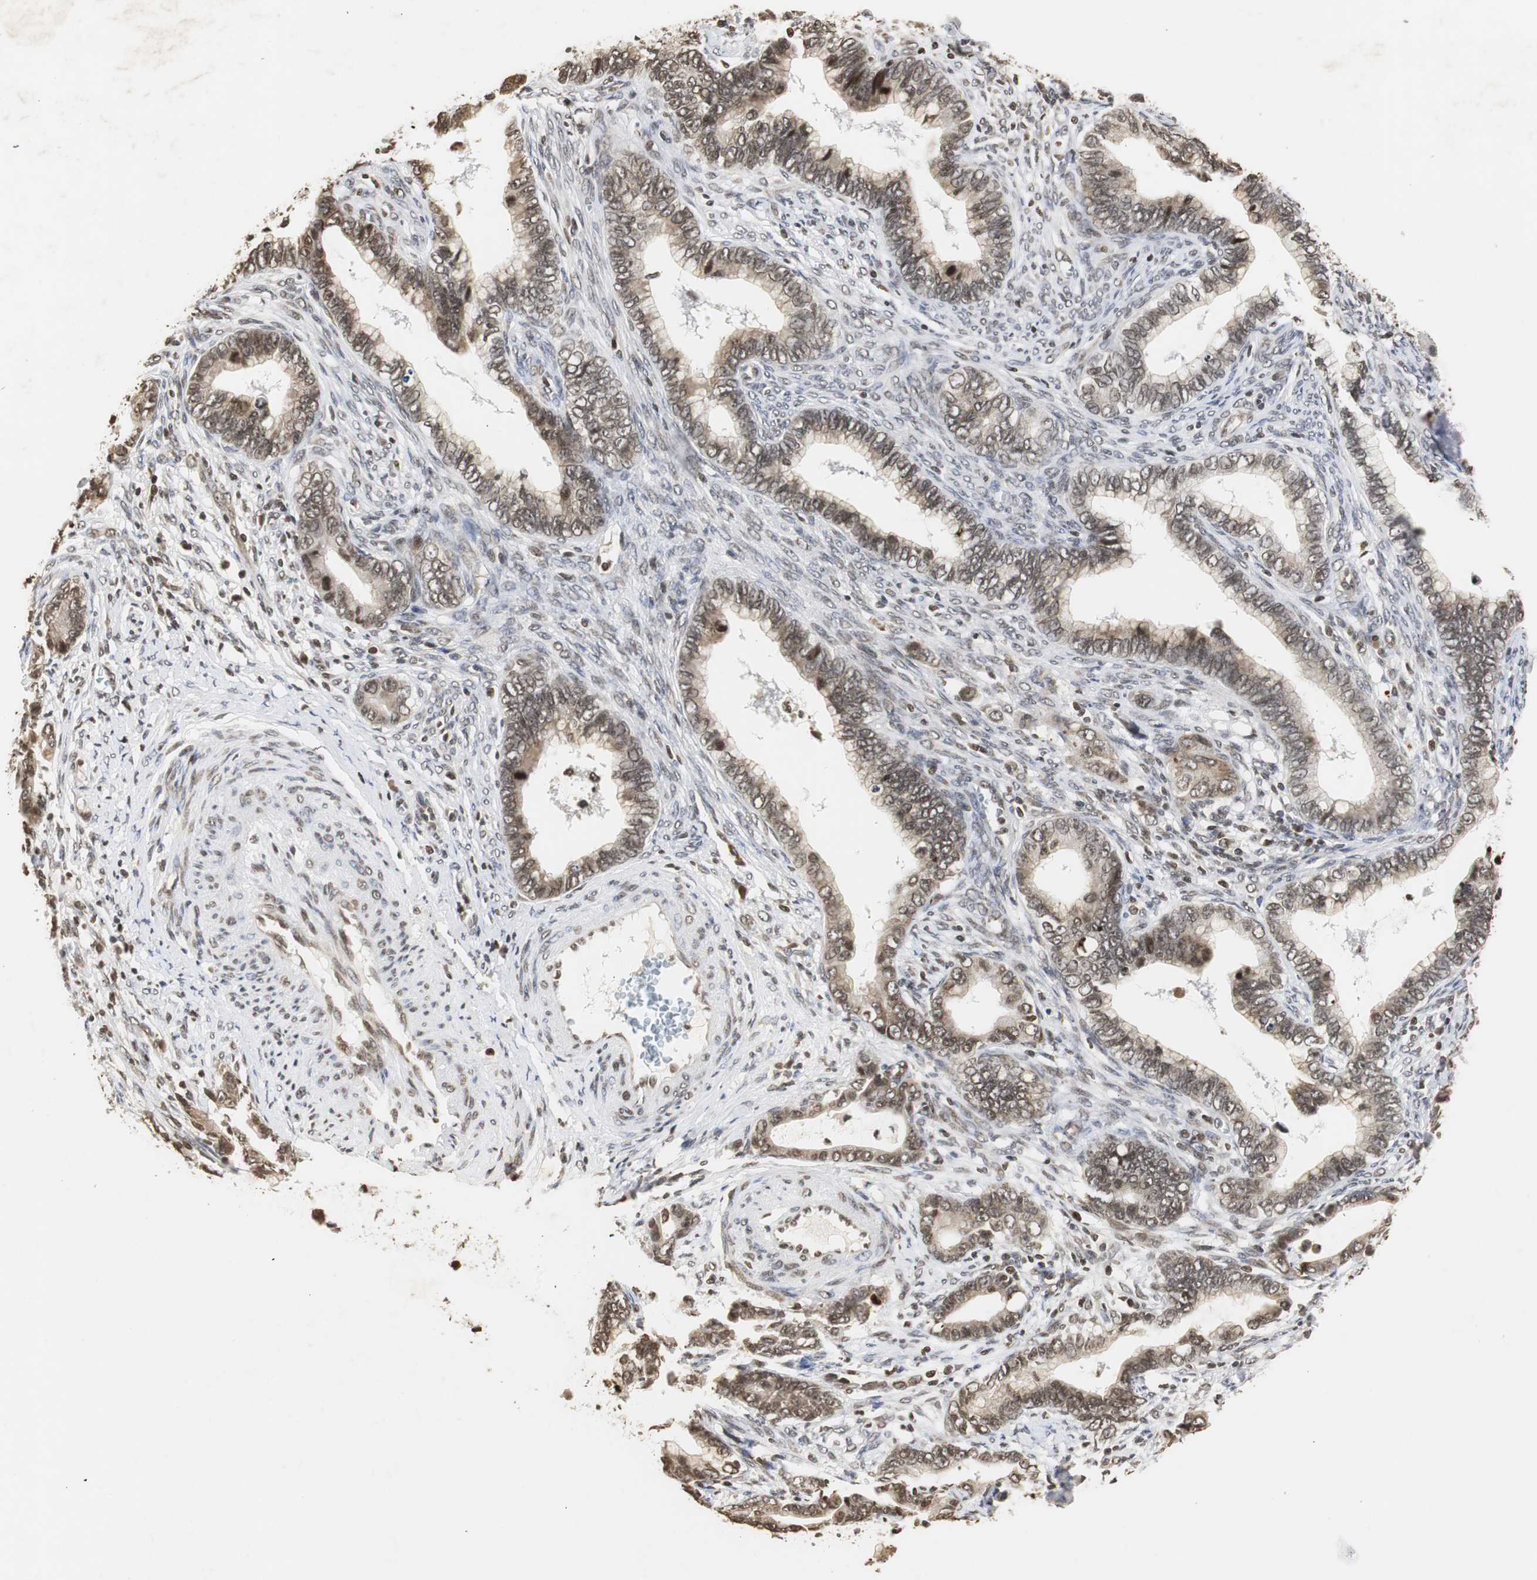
{"staining": {"intensity": "moderate", "quantity": ">75%", "location": "cytoplasmic/membranous,nuclear"}, "tissue": "cervical cancer", "cell_type": "Tumor cells", "image_type": "cancer", "snomed": [{"axis": "morphology", "description": "Adenocarcinoma, NOS"}, {"axis": "topography", "description": "Cervix"}], "caption": "Immunohistochemistry photomicrograph of adenocarcinoma (cervical) stained for a protein (brown), which reveals medium levels of moderate cytoplasmic/membranous and nuclear positivity in about >75% of tumor cells.", "gene": "ZFC3H1", "patient": {"sex": "female", "age": 44}}